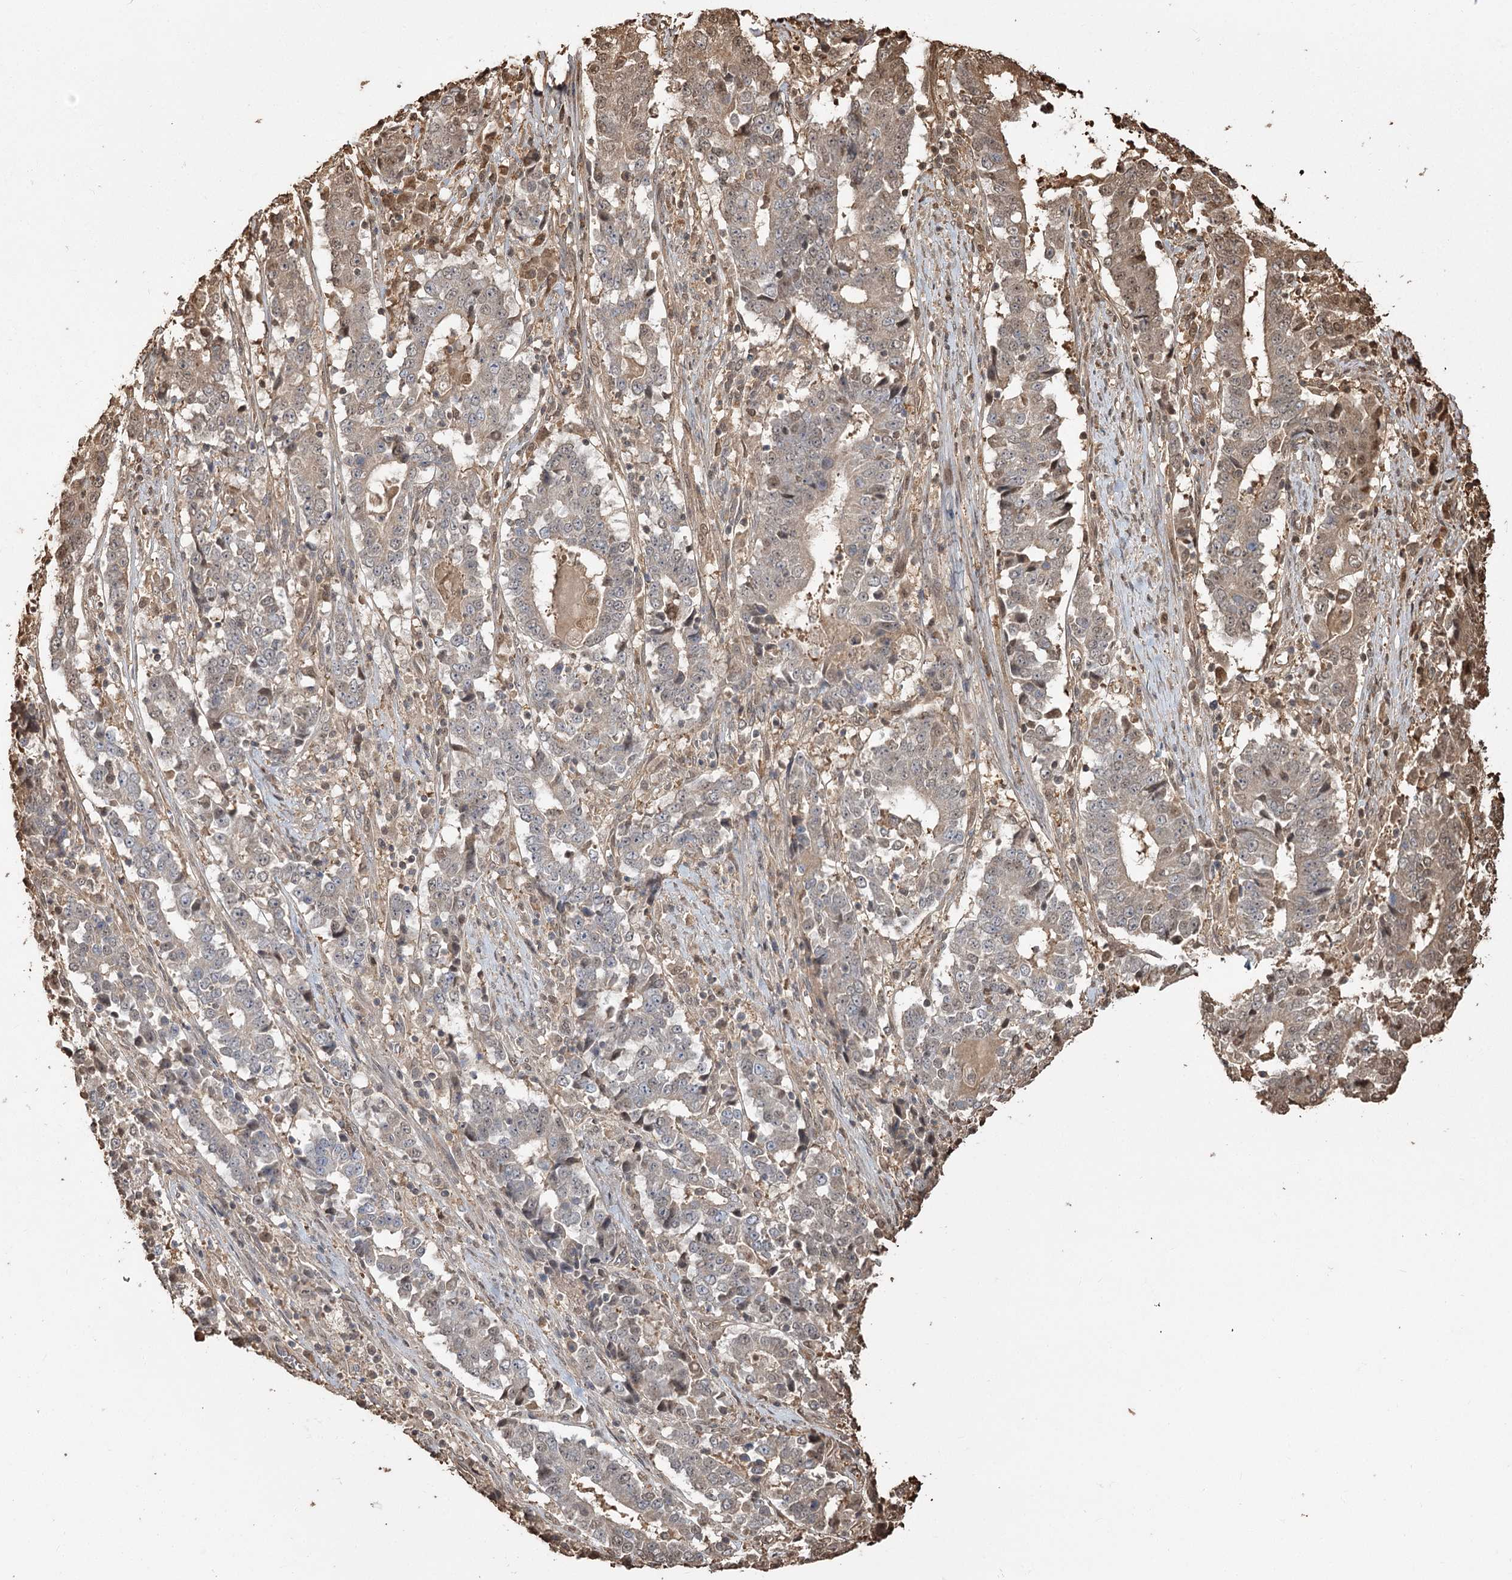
{"staining": {"intensity": "weak", "quantity": "25%-75%", "location": "cytoplasmic/membranous"}, "tissue": "stomach cancer", "cell_type": "Tumor cells", "image_type": "cancer", "snomed": [{"axis": "morphology", "description": "Adenocarcinoma, NOS"}, {"axis": "topography", "description": "Stomach"}], "caption": "The photomicrograph reveals immunohistochemical staining of stomach adenocarcinoma. There is weak cytoplasmic/membranous staining is present in about 25%-75% of tumor cells.", "gene": "PLCH1", "patient": {"sex": "male", "age": 59}}